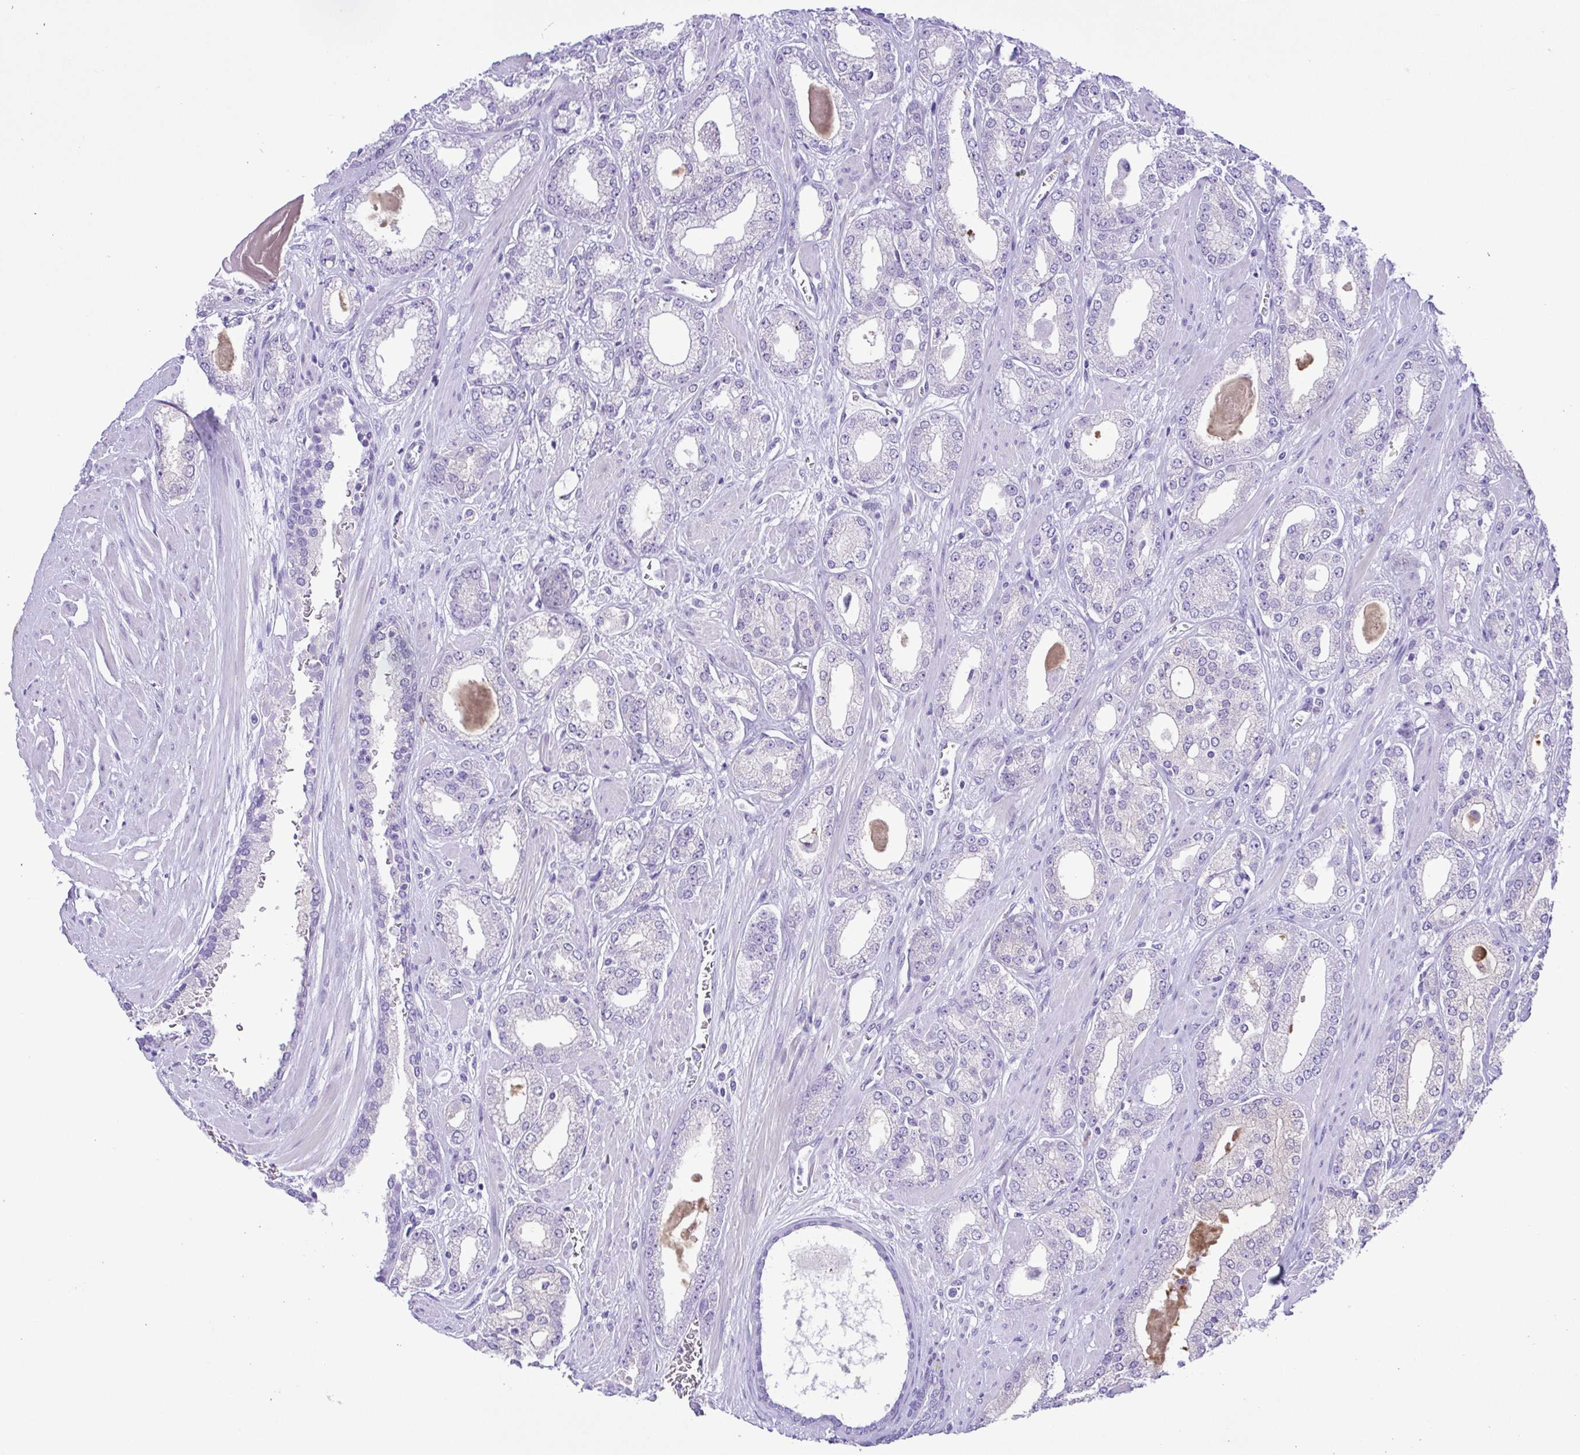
{"staining": {"intensity": "negative", "quantity": "none", "location": "none"}, "tissue": "prostate cancer", "cell_type": "Tumor cells", "image_type": "cancer", "snomed": [{"axis": "morphology", "description": "Adenocarcinoma, High grade"}, {"axis": "topography", "description": "Prostate"}], "caption": "Protein analysis of prostate high-grade adenocarcinoma reveals no significant expression in tumor cells.", "gene": "OVGP1", "patient": {"sex": "male", "age": 64}}